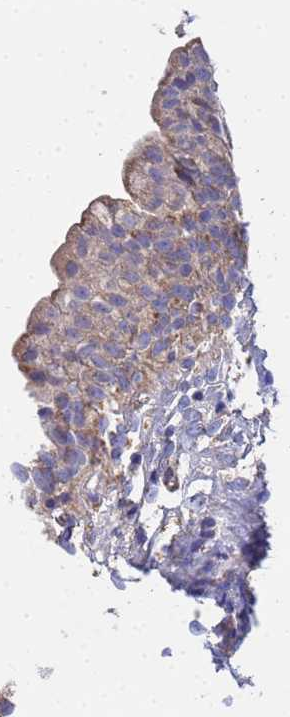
{"staining": {"intensity": "moderate", "quantity": "<25%", "location": "cytoplasmic/membranous"}, "tissue": "urinary bladder", "cell_type": "Urothelial cells", "image_type": "normal", "snomed": [{"axis": "morphology", "description": "Normal tissue, NOS"}, {"axis": "topography", "description": "Urinary bladder"}], "caption": "IHC of unremarkable human urinary bladder exhibits low levels of moderate cytoplasmic/membranous expression in approximately <25% of urothelial cells.", "gene": "FAHD2A", "patient": {"sex": "male", "age": 55}}